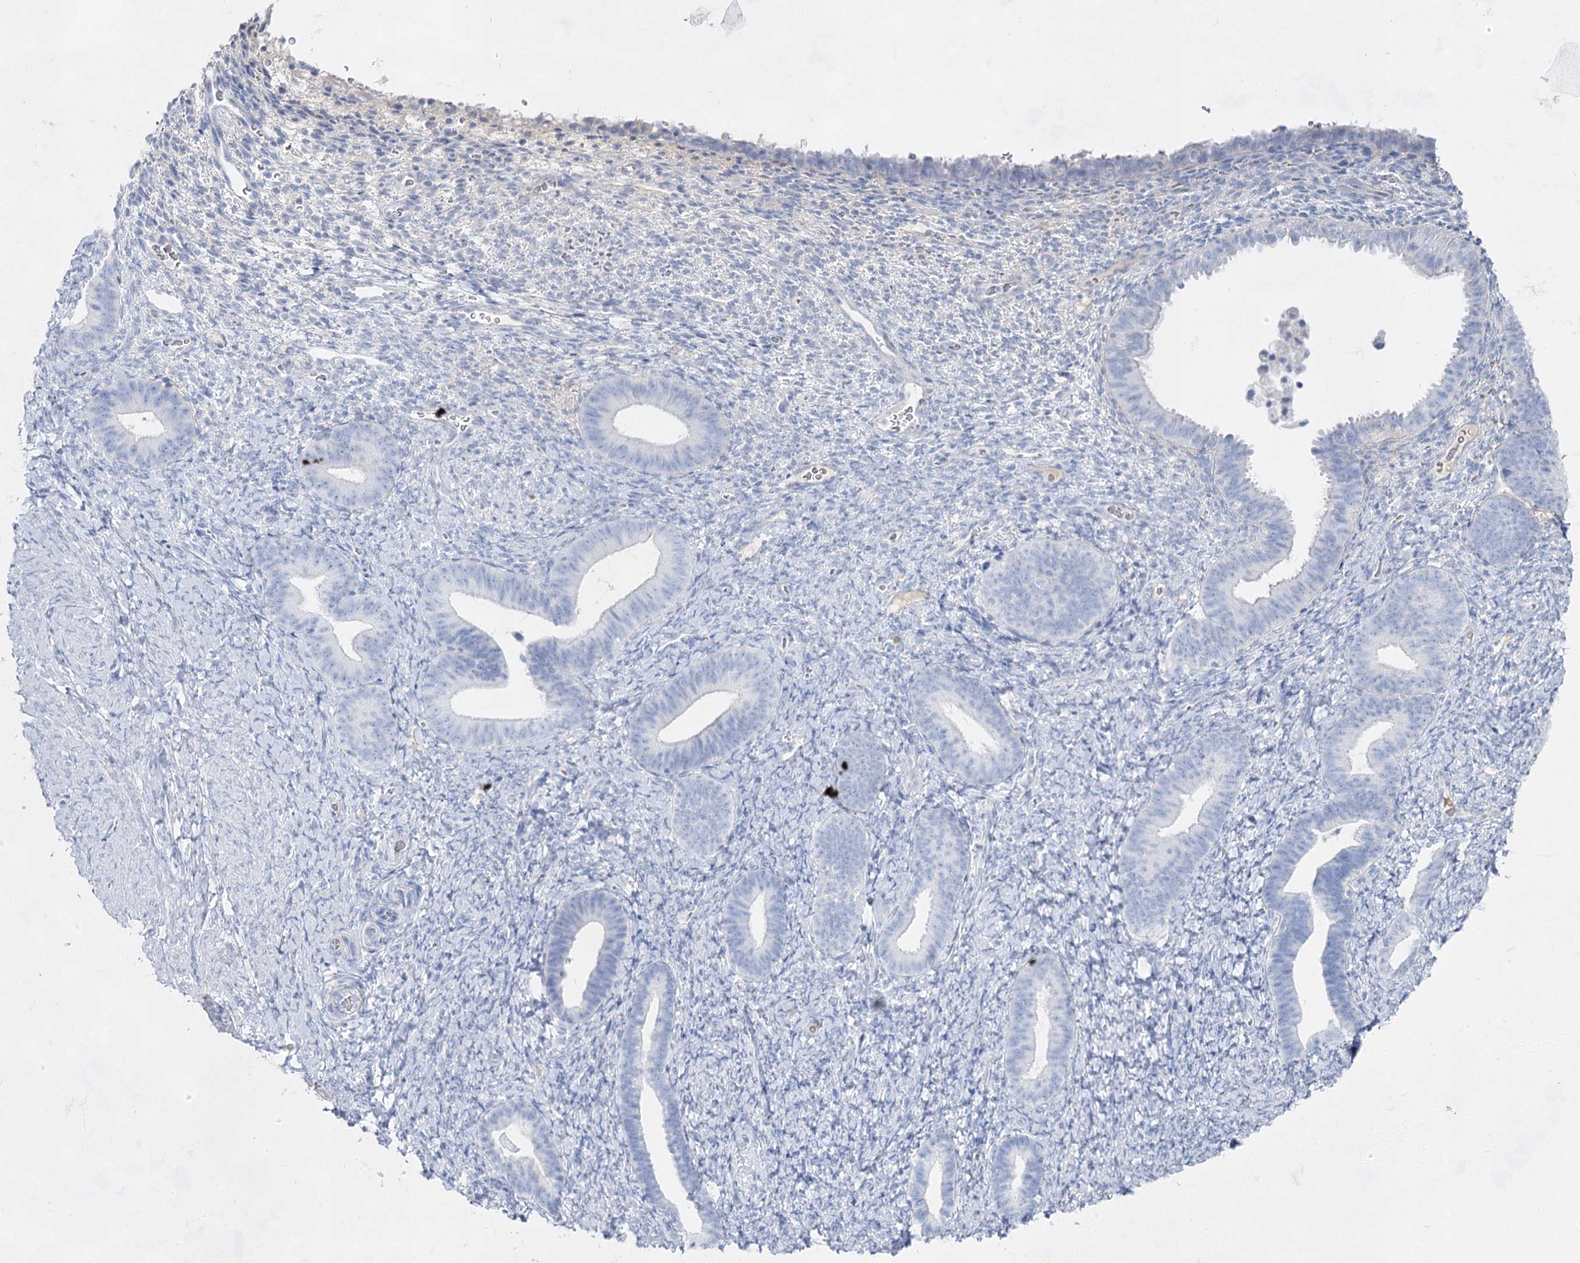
{"staining": {"intensity": "negative", "quantity": "none", "location": "none"}, "tissue": "endometrium", "cell_type": "Cells in endometrial stroma", "image_type": "normal", "snomed": [{"axis": "morphology", "description": "Normal tissue, NOS"}, {"axis": "topography", "description": "Endometrium"}], "caption": "Cells in endometrial stroma show no significant protein staining in benign endometrium. (IHC, brightfield microscopy, high magnification).", "gene": "ACRV1", "patient": {"sex": "female", "age": 65}}